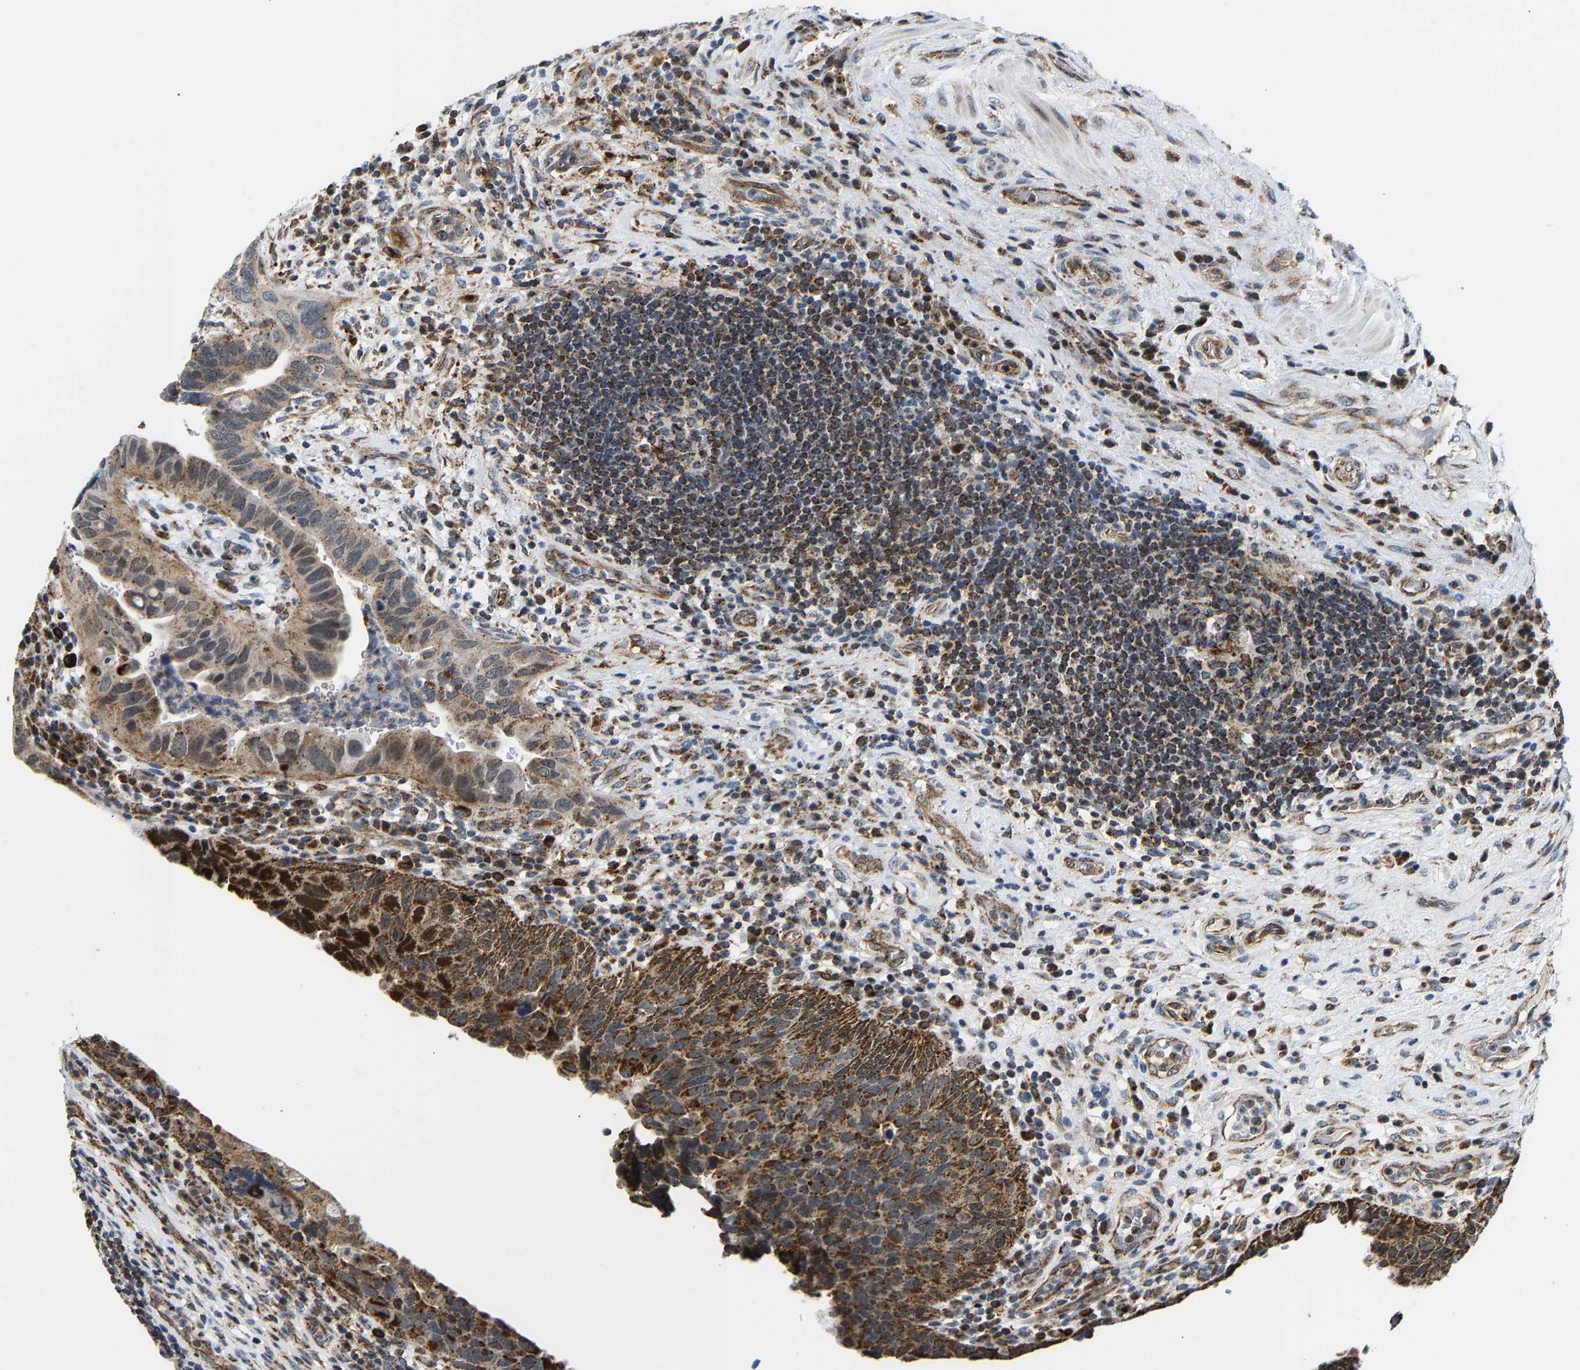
{"staining": {"intensity": "strong", "quantity": "<25%", "location": "cytoplasmic/membranous"}, "tissue": "urothelial cancer", "cell_type": "Tumor cells", "image_type": "cancer", "snomed": [{"axis": "morphology", "description": "Urothelial carcinoma, High grade"}, {"axis": "topography", "description": "Urinary bladder"}], "caption": "An image showing strong cytoplasmic/membranous expression in about <25% of tumor cells in urothelial cancer, as visualized by brown immunohistochemical staining.", "gene": "GIMAP7", "patient": {"sex": "female", "age": 82}}